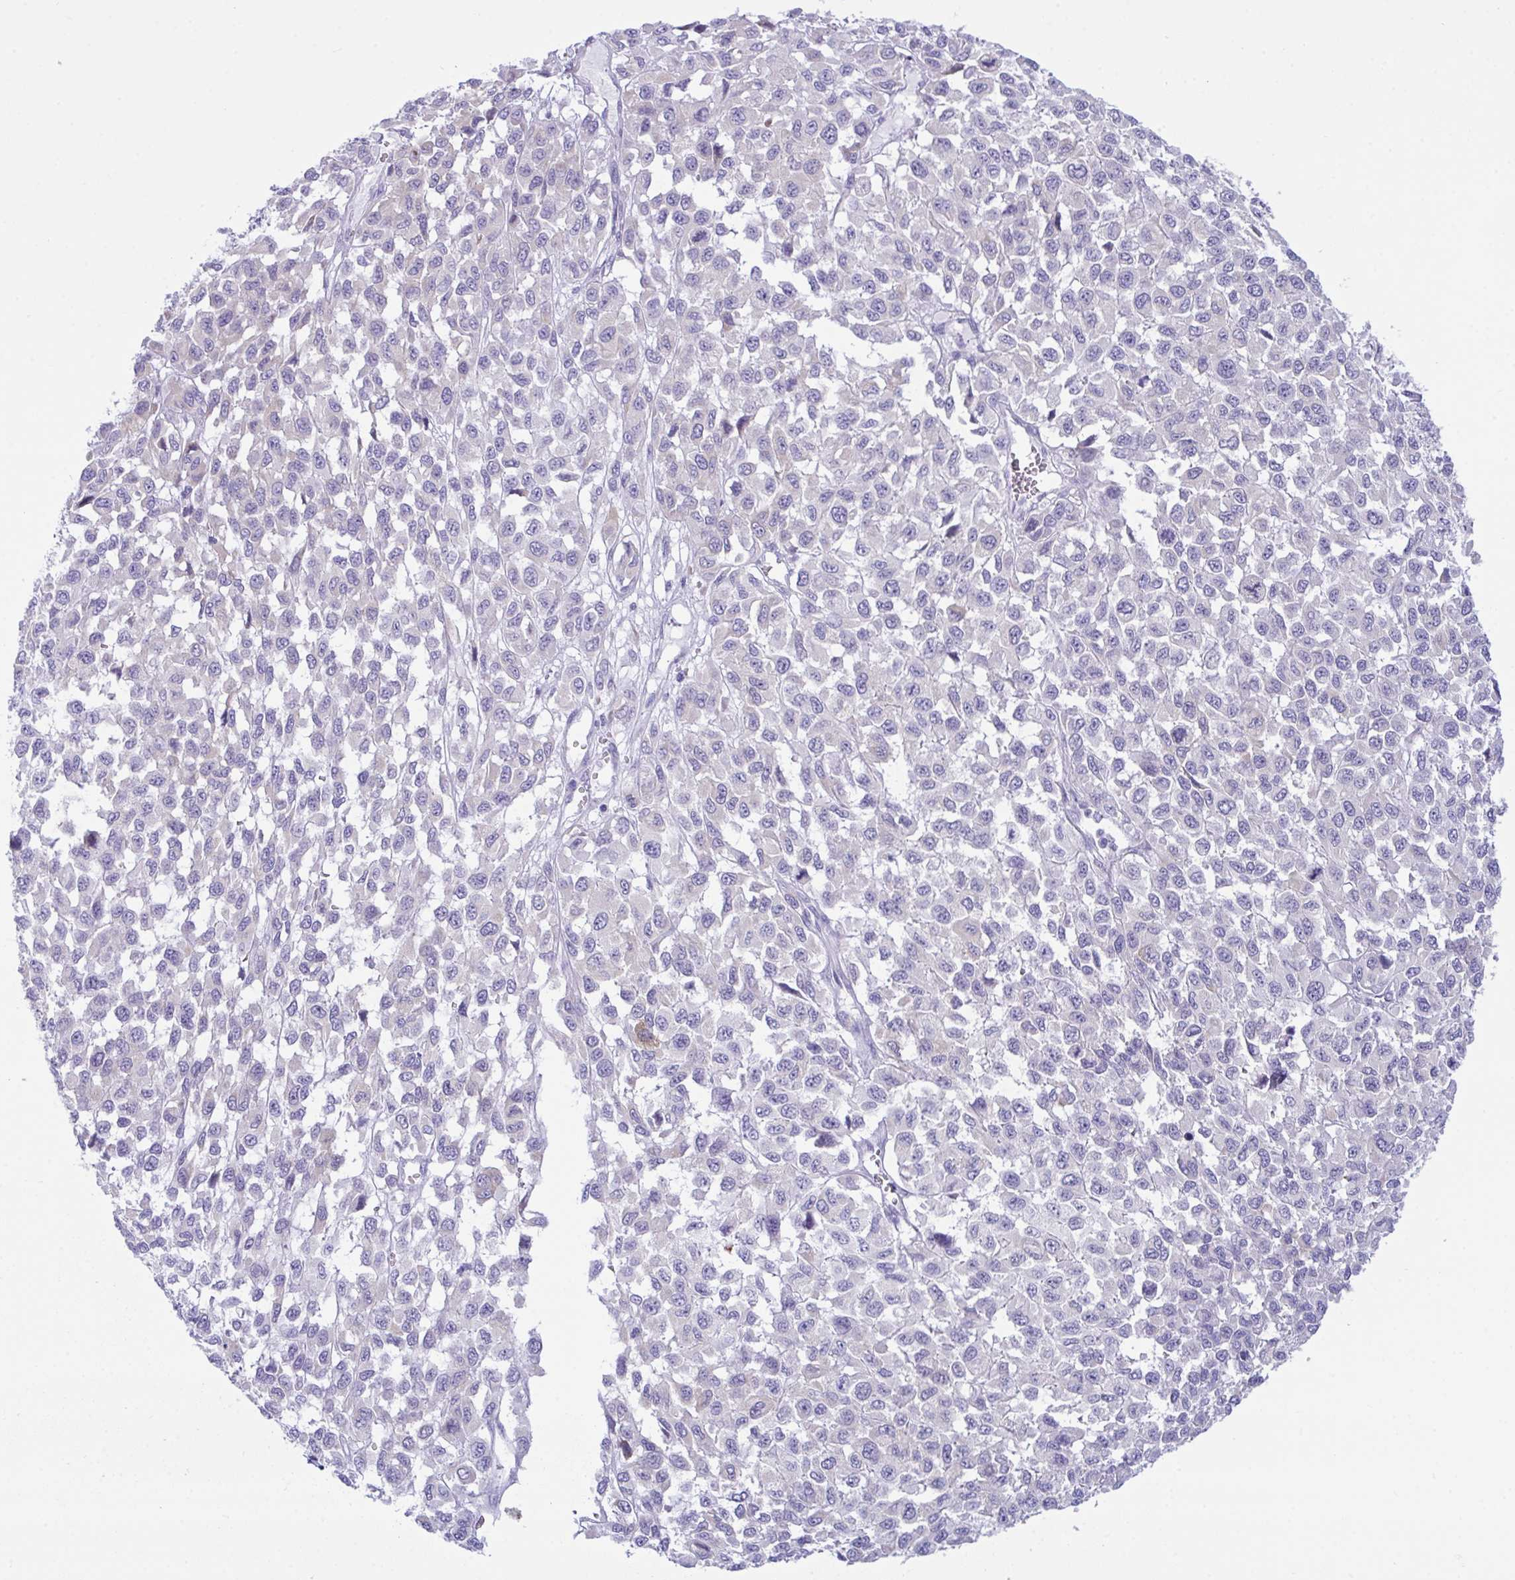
{"staining": {"intensity": "weak", "quantity": "<25%", "location": "cytoplasmic/membranous"}, "tissue": "melanoma", "cell_type": "Tumor cells", "image_type": "cancer", "snomed": [{"axis": "morphology", "description": "Malignant melanoma, NOS"}, {"axis": "topography", "description": "Skin"}], "caption": "A photomicrograph of human melanoma is negative for staining in tumor cells. (DAB immunohistochemistry visualized using brightfield microscopy, high magnification).", "gene": "BBS1", "patient": {"sex": "male", "age": 62}}